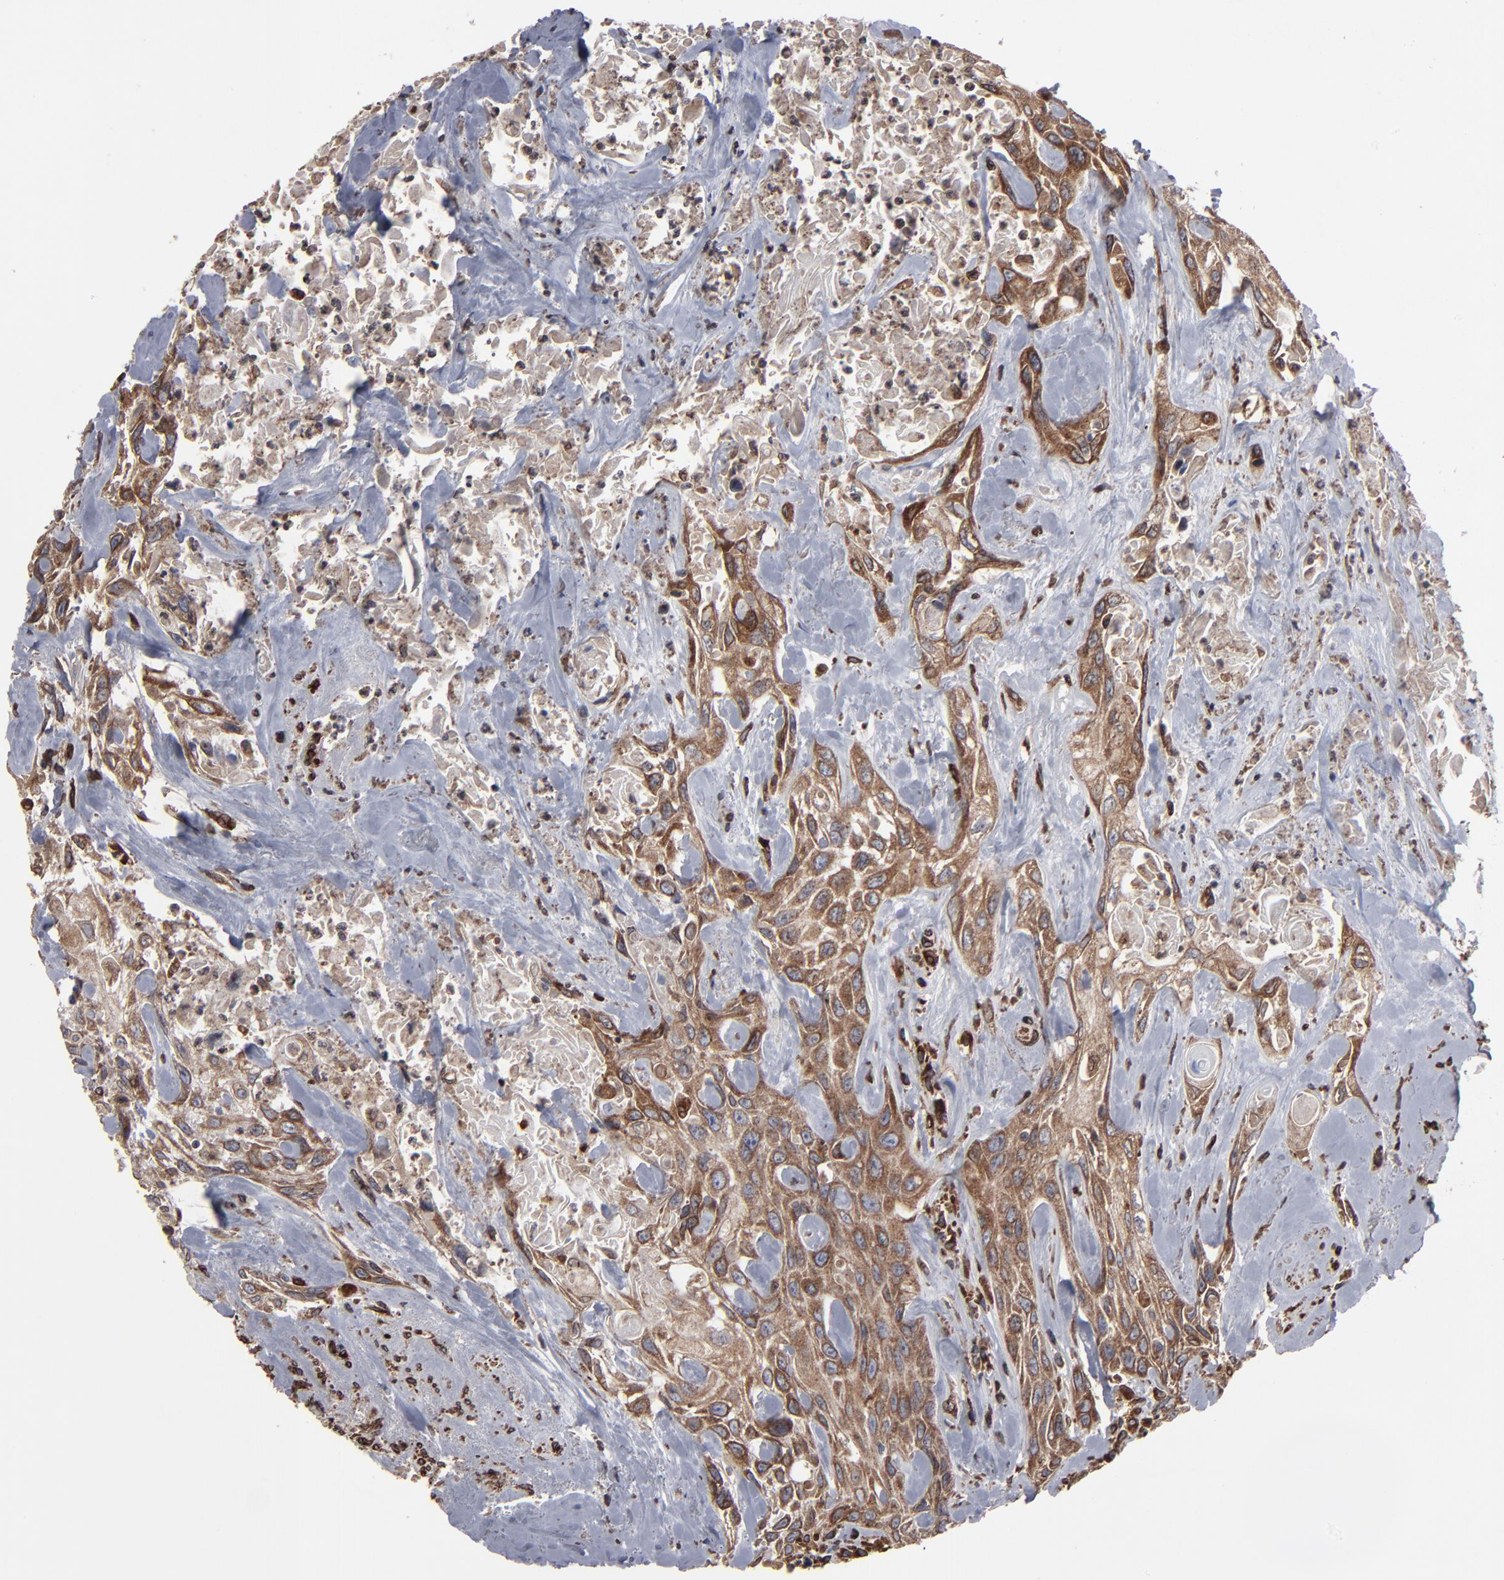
{"staining": {"intensity": "moderate", "quantity": ">75%", "location": "cytoplasmic/membranous"}, "tissue": "urothelial cancer", "cell_type": "Tumor cells", "image_type": "cancer", "snomed": [{"axis": "morphology", "description": "Urothelial carcinoma, High grade"}, {"axis": "topography", "description": "Urinary bladder"}], "caption": "A high-resolution histopathology image shows immunohistochemistry staining of urothelial carcinoma (high-grade), which displays moderate cytoplasmic/membranous staining in approximately >75% of tumor cells. Nuclei are stained in blue.", "gene": "CNIH1", "patient": {"sex": "female", "age": 84}}